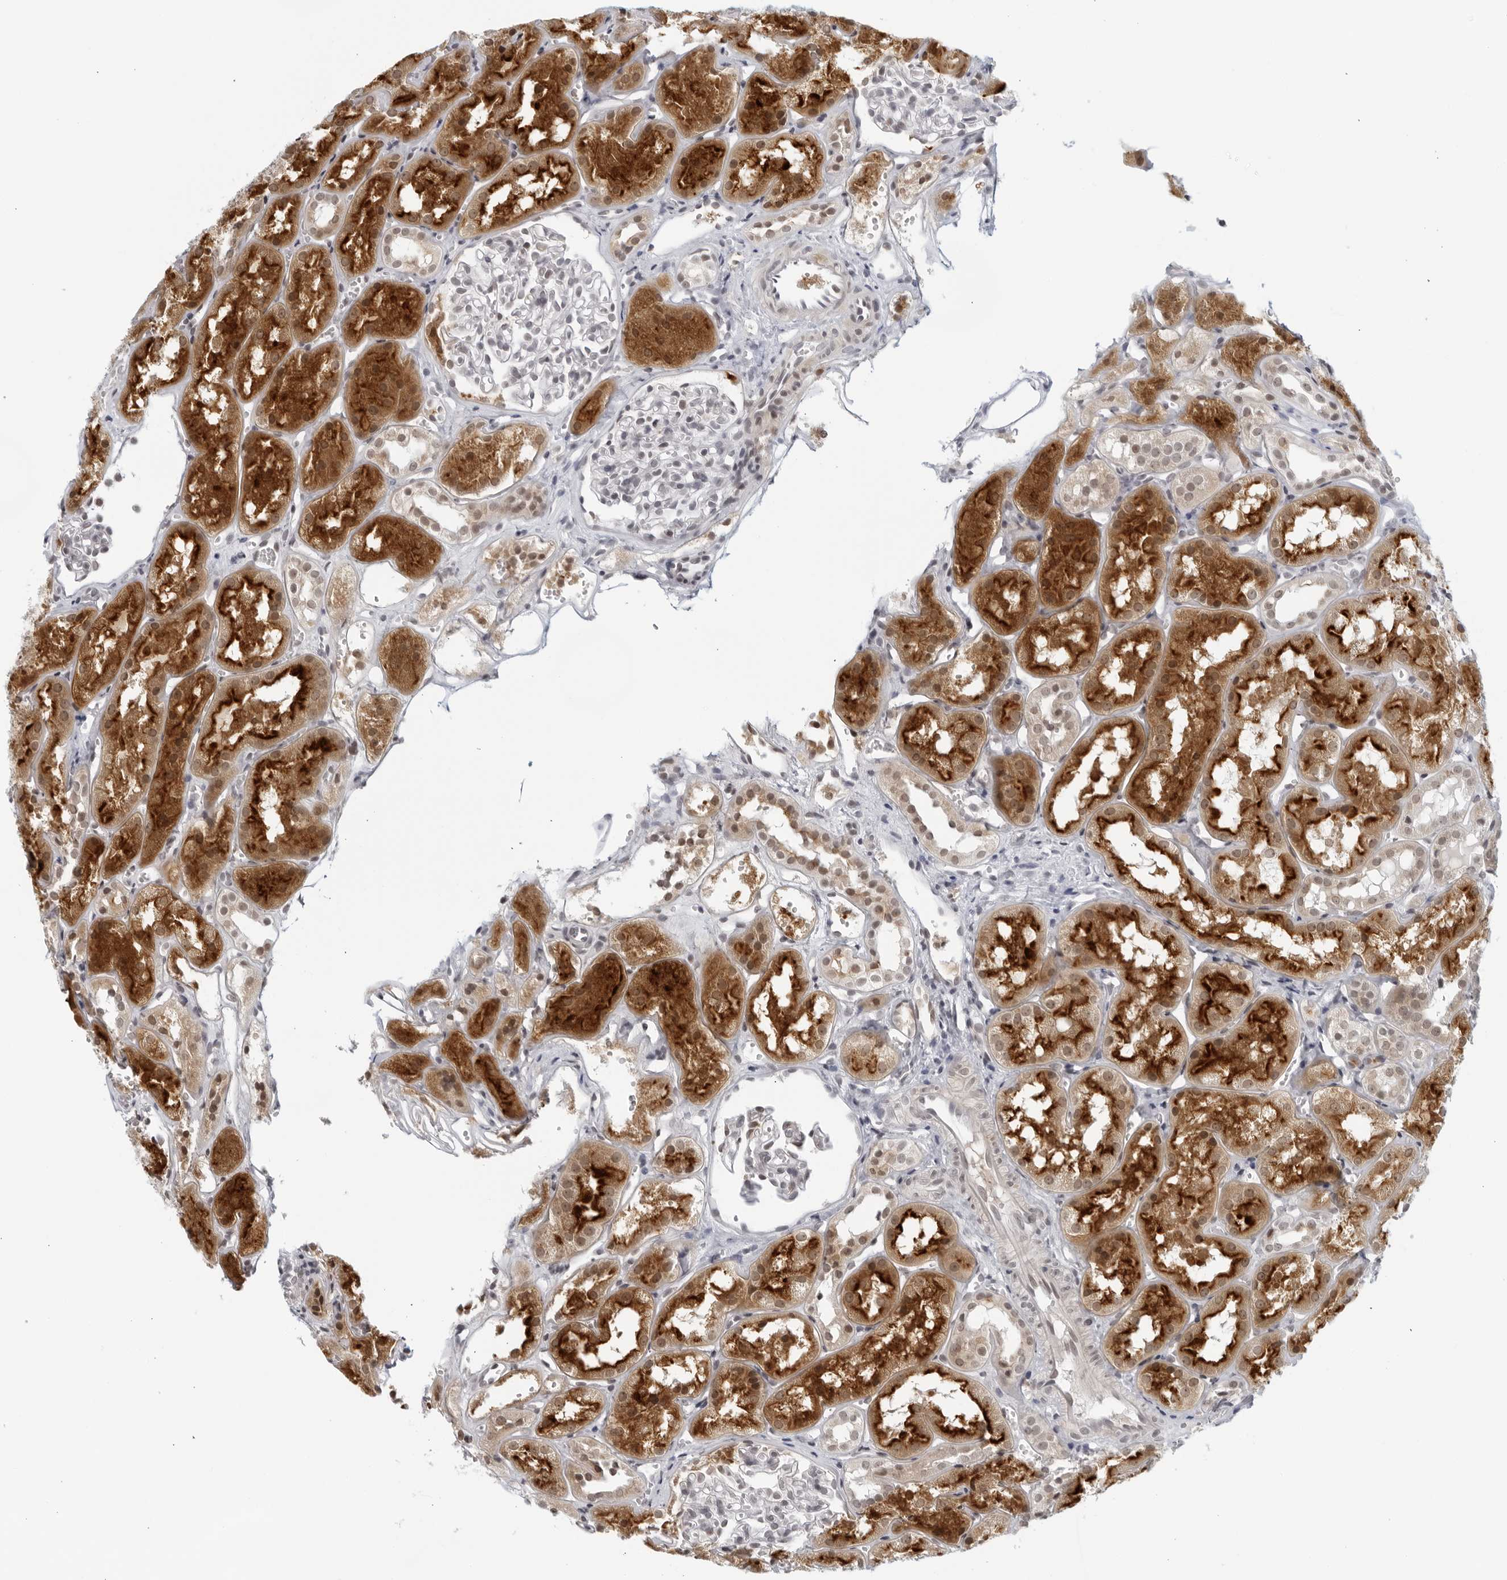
{"staining": {"intensity": "negative", "quantity": "none", "location": "none"}, "tissue": "kidney", "cell_type": "Cells in glomeruli", "image_type": "normal", "snomed": [{"axis": "morphology", "description": "Normal tissue, NOS"}, {"axis": "topography", "description": "Kidney"}], "caption": "Photomicrograph shows no protein positivity in cells in glomeruli of benign kidney.", "gene": "RAB11FIP3", "patient": {"sex": "male", "age": 16}}